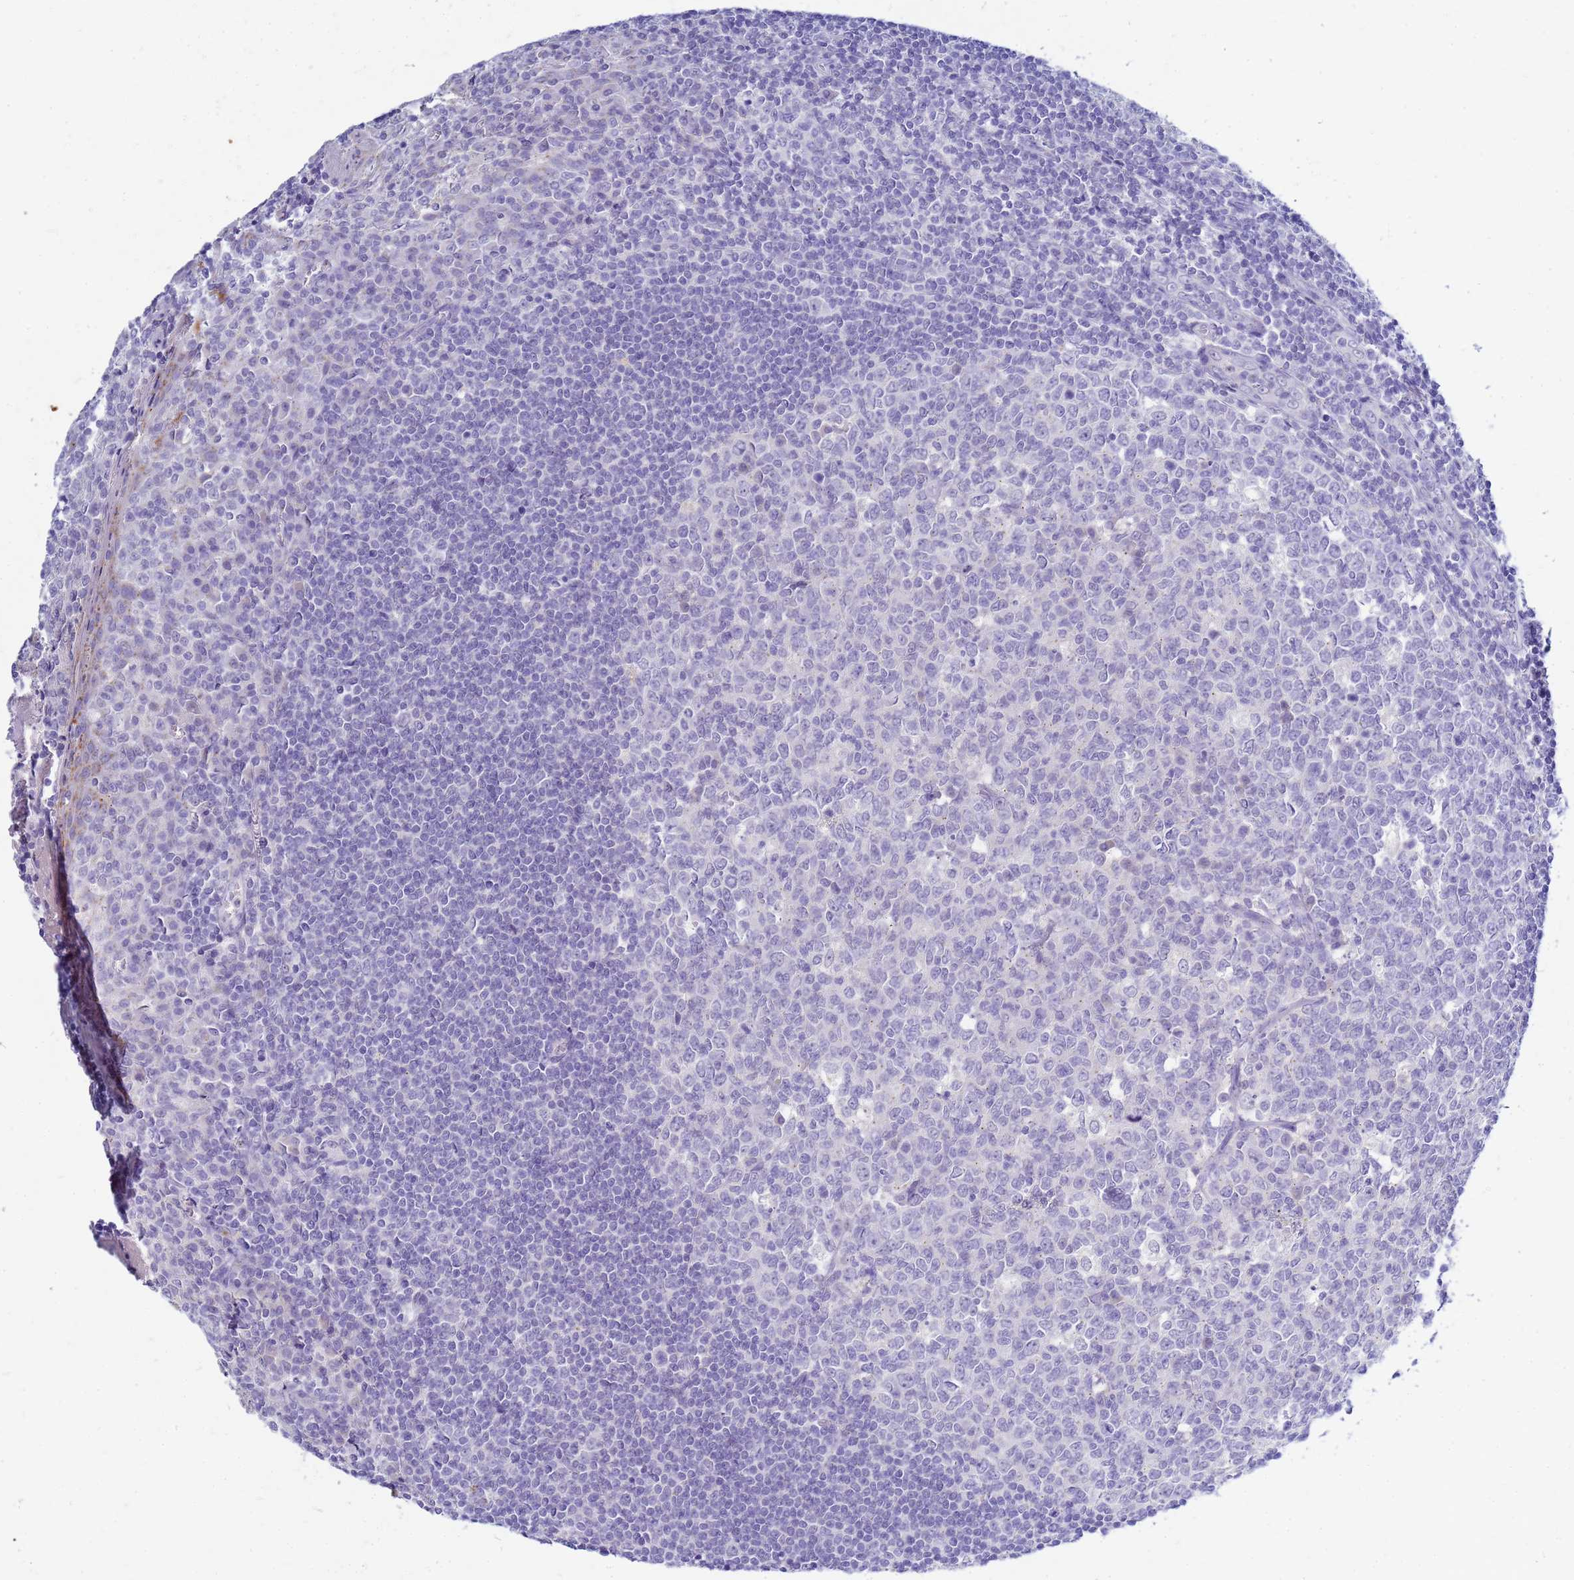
{"staining": {"intensity": "negative", "quantity": "none", "location": "none"}, "tissue": "tonsil", "cell_type": "Germinal center cells", "image_type": "normal", "snomed": [{"axis": "morphology", "description": "Normal tissue, NOS"}, {"axis": "topography", "description": "Tonsil"}], "caption": "Immunohistochemistry histopathology image of normal tonsil stained for a protein (brown), which reveals no staining in germinal center cells.", "gene": "B3GNT8", "patient": {"sex": "male", "age": 27}}